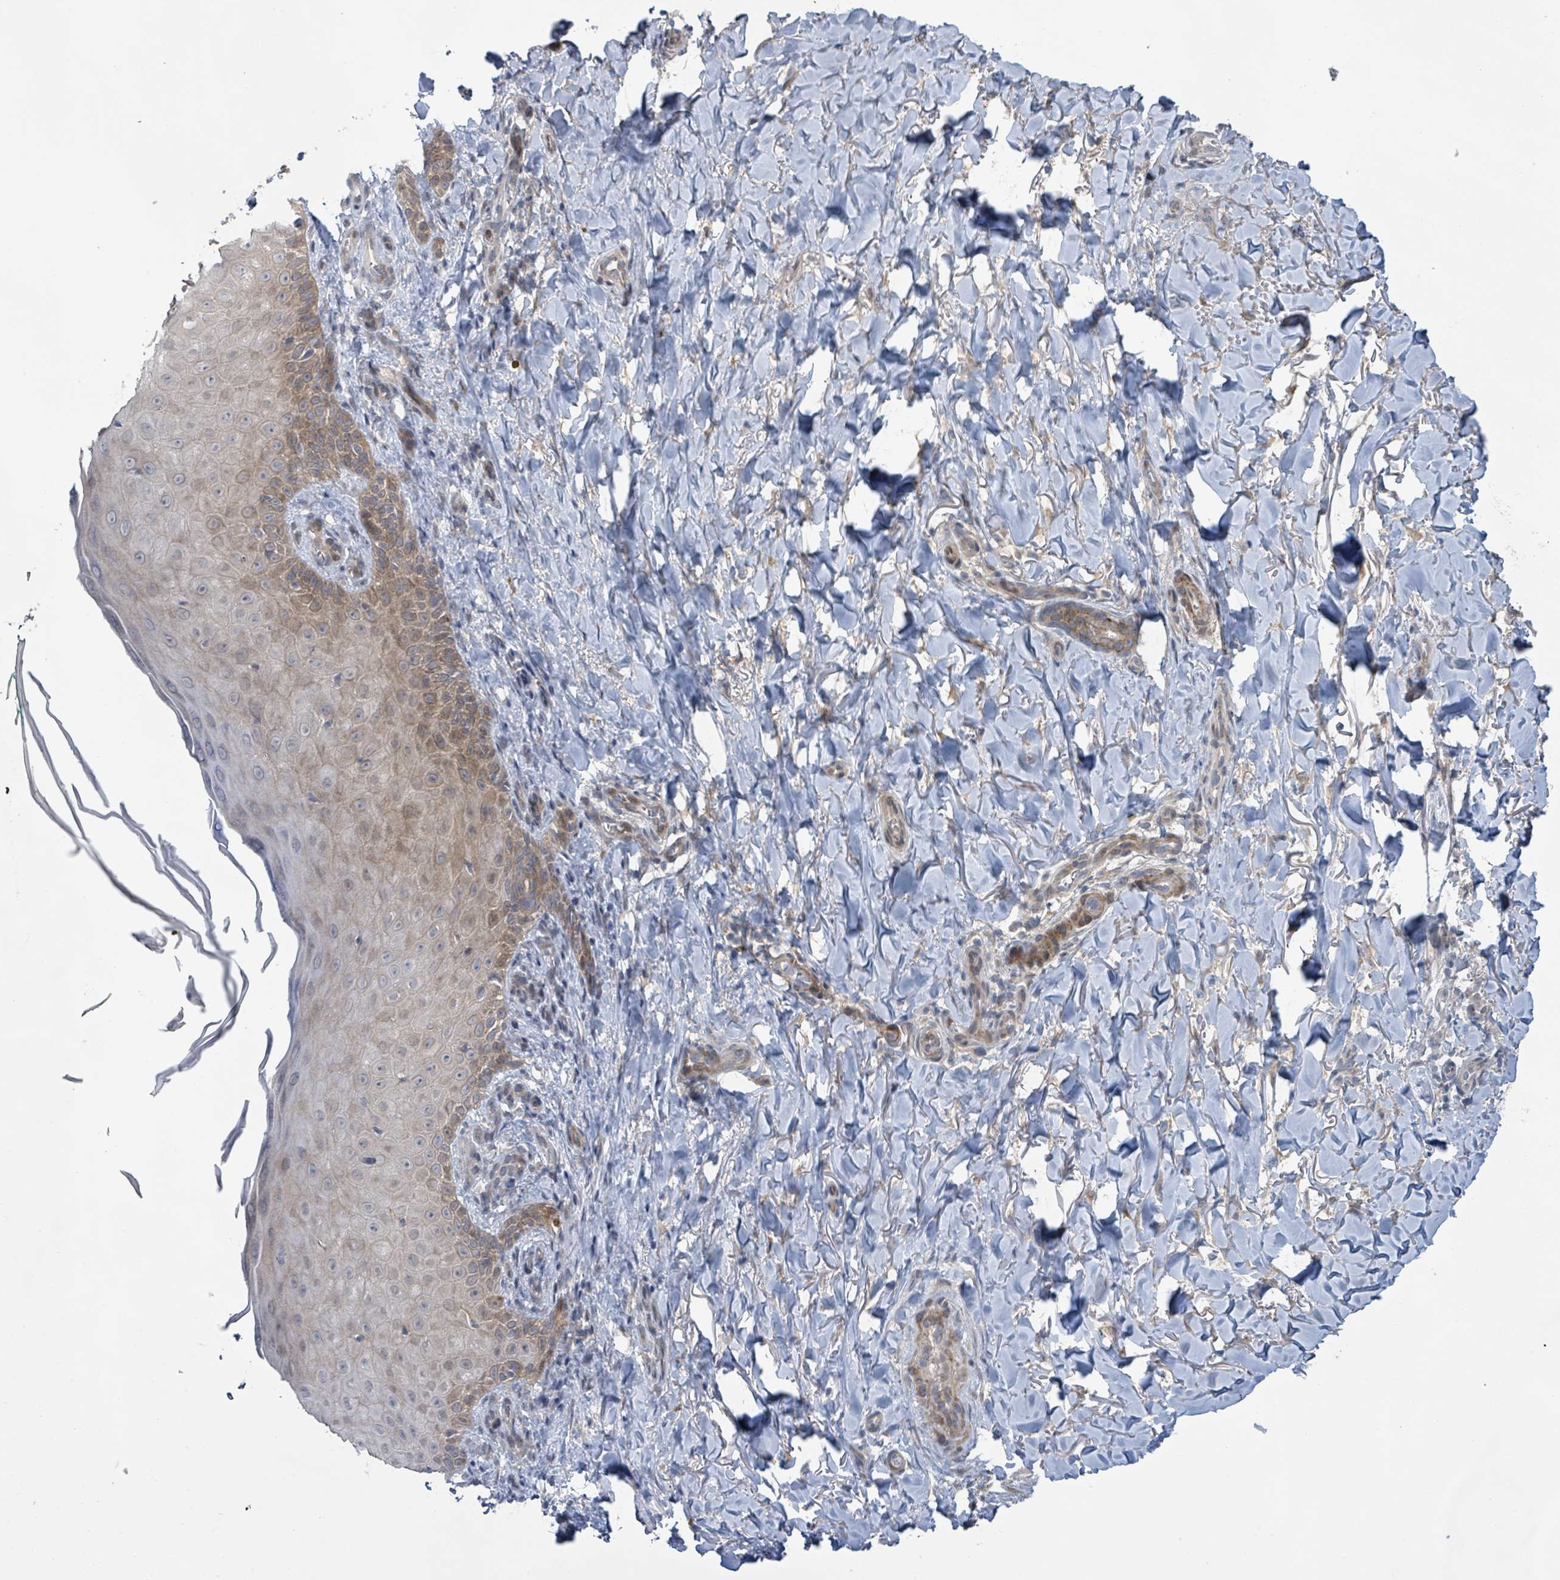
{"staining": {"intensity": "weak", "quantity": ">75%", "location": "cytoplasmic/membranous"}, "tissue": "skin", "cell_type": "Fibroblasts", "image_type": "normal", "snomed": [{"axis": "morphology", "description": "Normal tissue, NOS"}, {"axis": "topography", "description": "Skin"}], "caption": "Human skin stained with a brown dye exhibits weak cytoplasmic/membranous positive expression in about >75% of fibroblasts.", "gene": "SLIT3", "patient": {"sex": "male", "age": 81}}